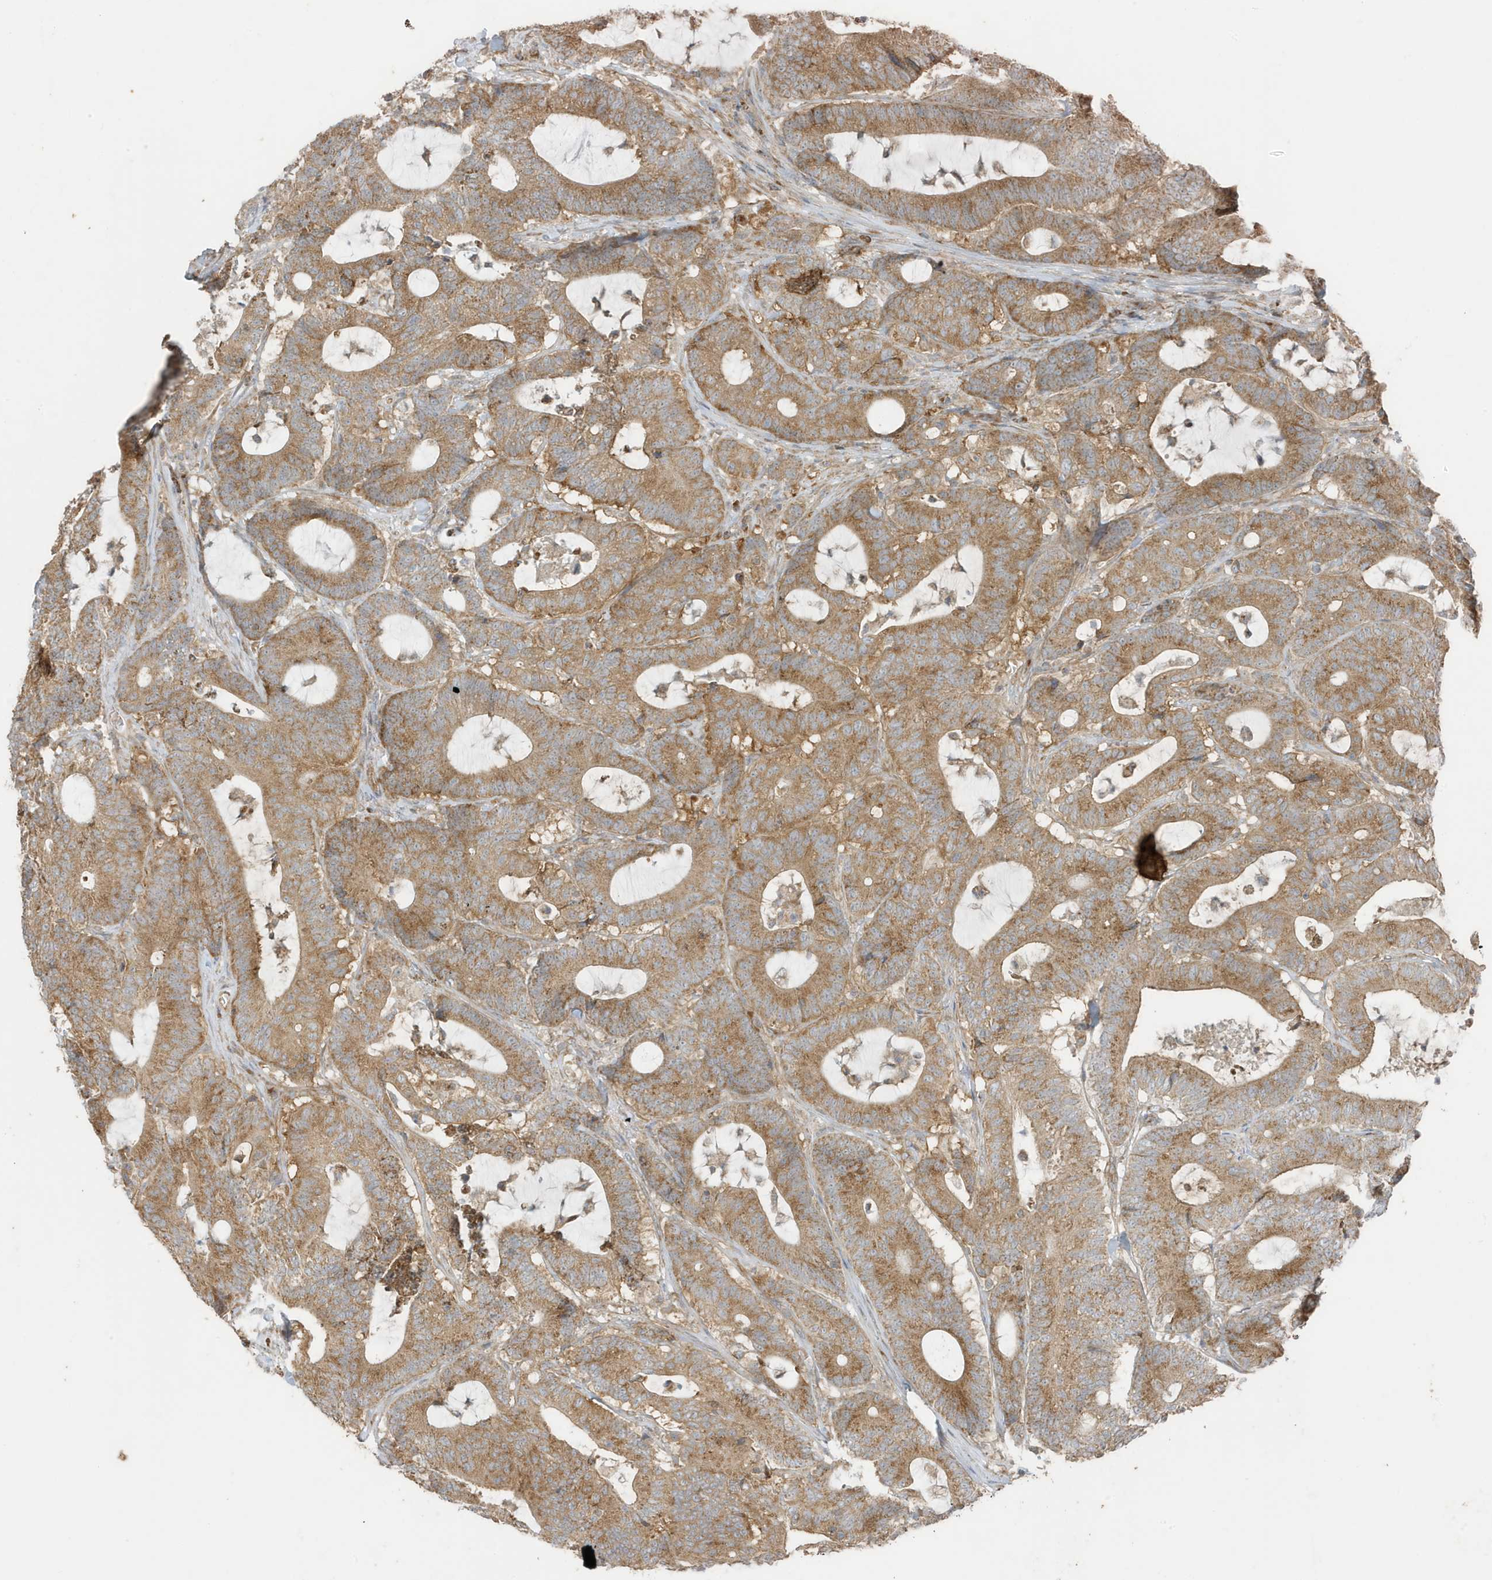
{"staining": {"intensity": "moderate", "quantity": ">75%", "location": "cytoplasmic/membranous"}, "tissue": "colorectal cancer", "cell_type": "Tumor cells", "image_type": "cancer", "snomed": [{"axis": "morphology", "description": "Adenocarcinoma, NOS"}, {"axis": "topography", "description": "Colon"}], "caption": "Protein staining of colorectal adenocarcinoma tissue exhibits moderate cytoplasmic/membranous staining in about >75% of tumor cells.", "gene": "GOLGA4", "patient": {"sex": "female", "age": 84}}